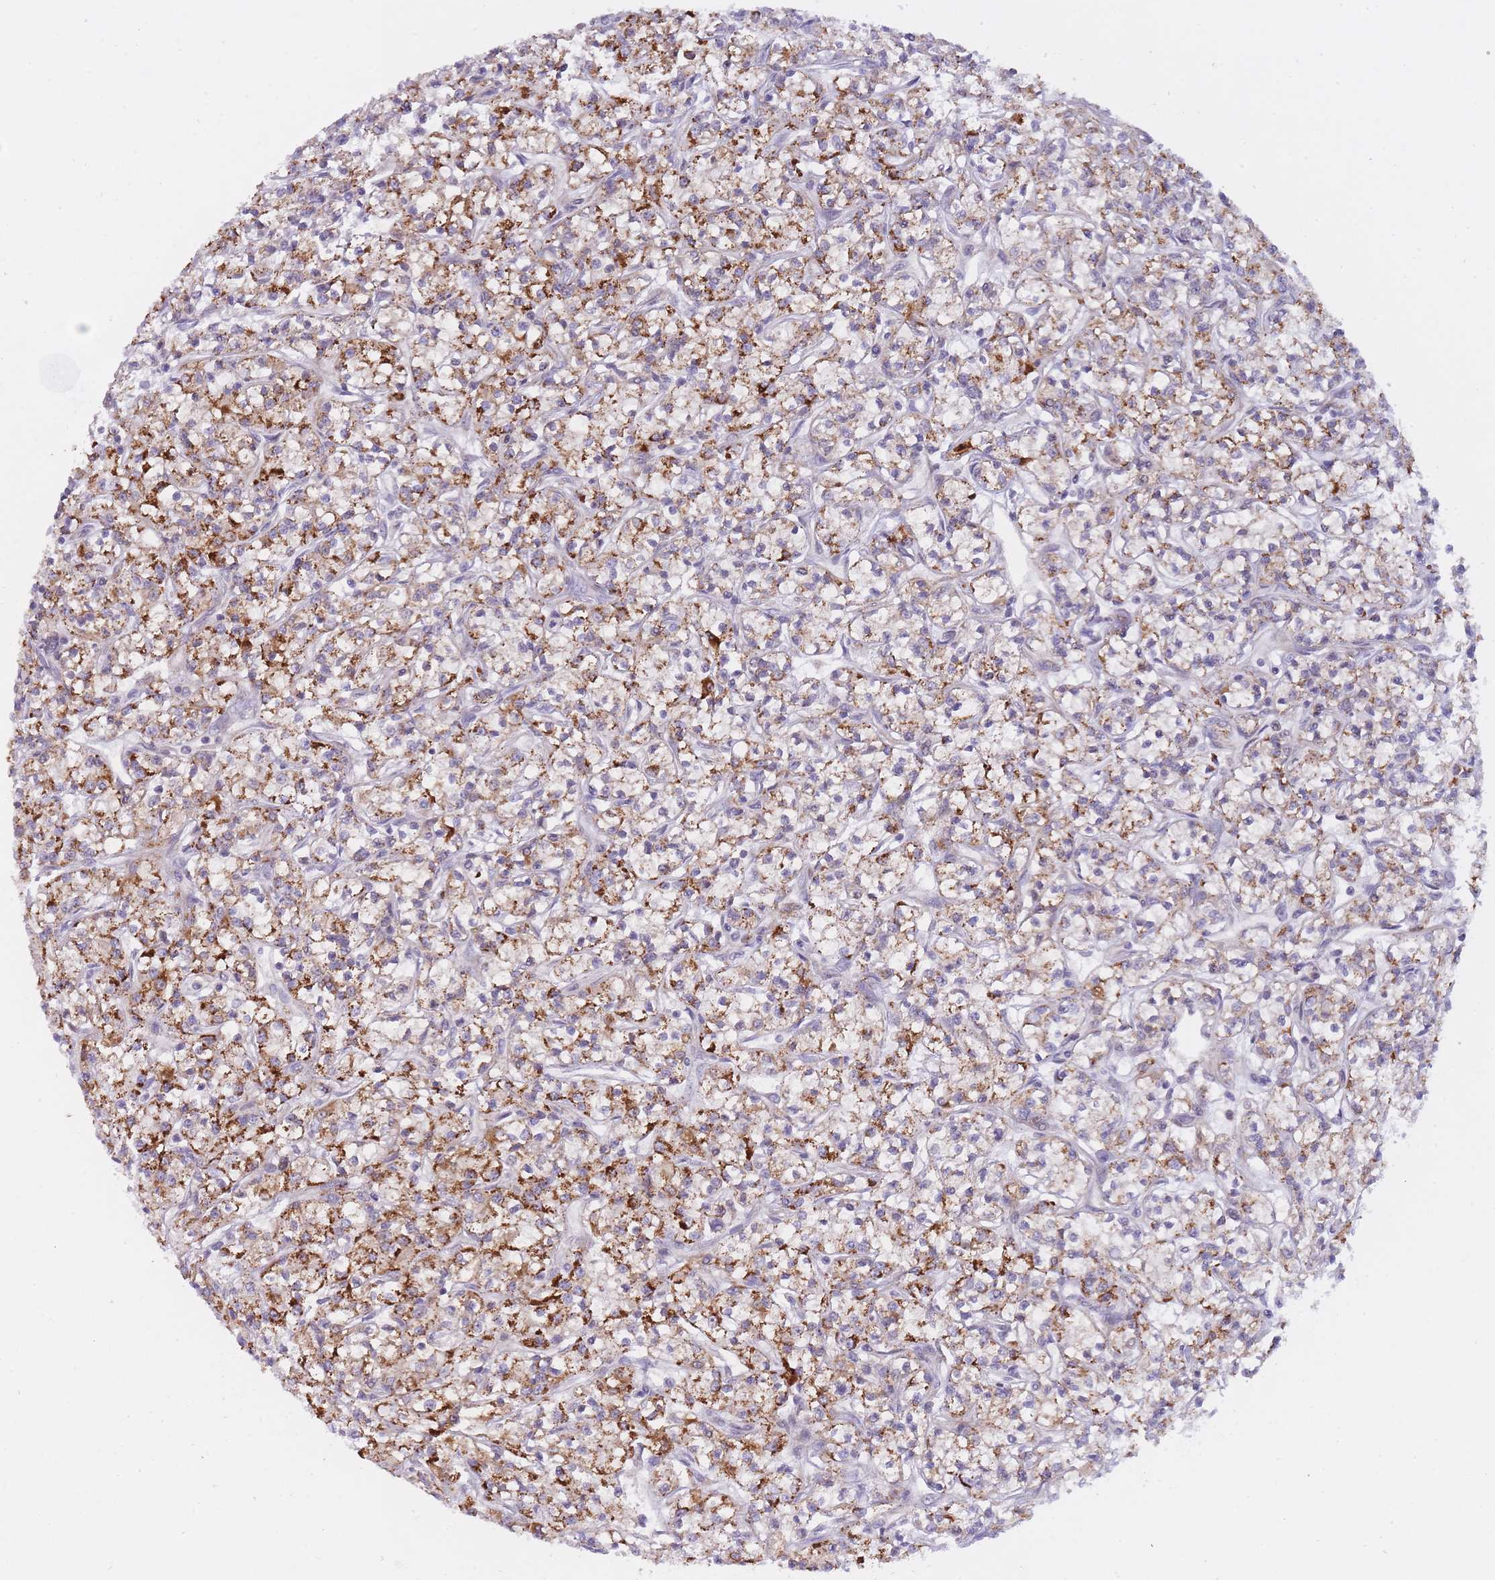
{"staining": {"intensity": "moderate", "quantity": "25%-75%", "location": "cytoplasmic/membranous"}, "tissue": "renal cancer", "cell_type": "Tumor cells", "image_type": "cancer", "snomed": [{"axis": "morphology", "description": "Adenocarcinoma, NOS"}, {"axis": "topography", "description": "Kidney"}], "caption": "Renal cancer (adenocarcinoma) stained for a protein (brown) reveals moderate cytoplasmic/membranous positive staining in about 25%-75% of tumor cells.", "gene": "NSFL1C", "patient": {"sex": "female", "age": 59}}